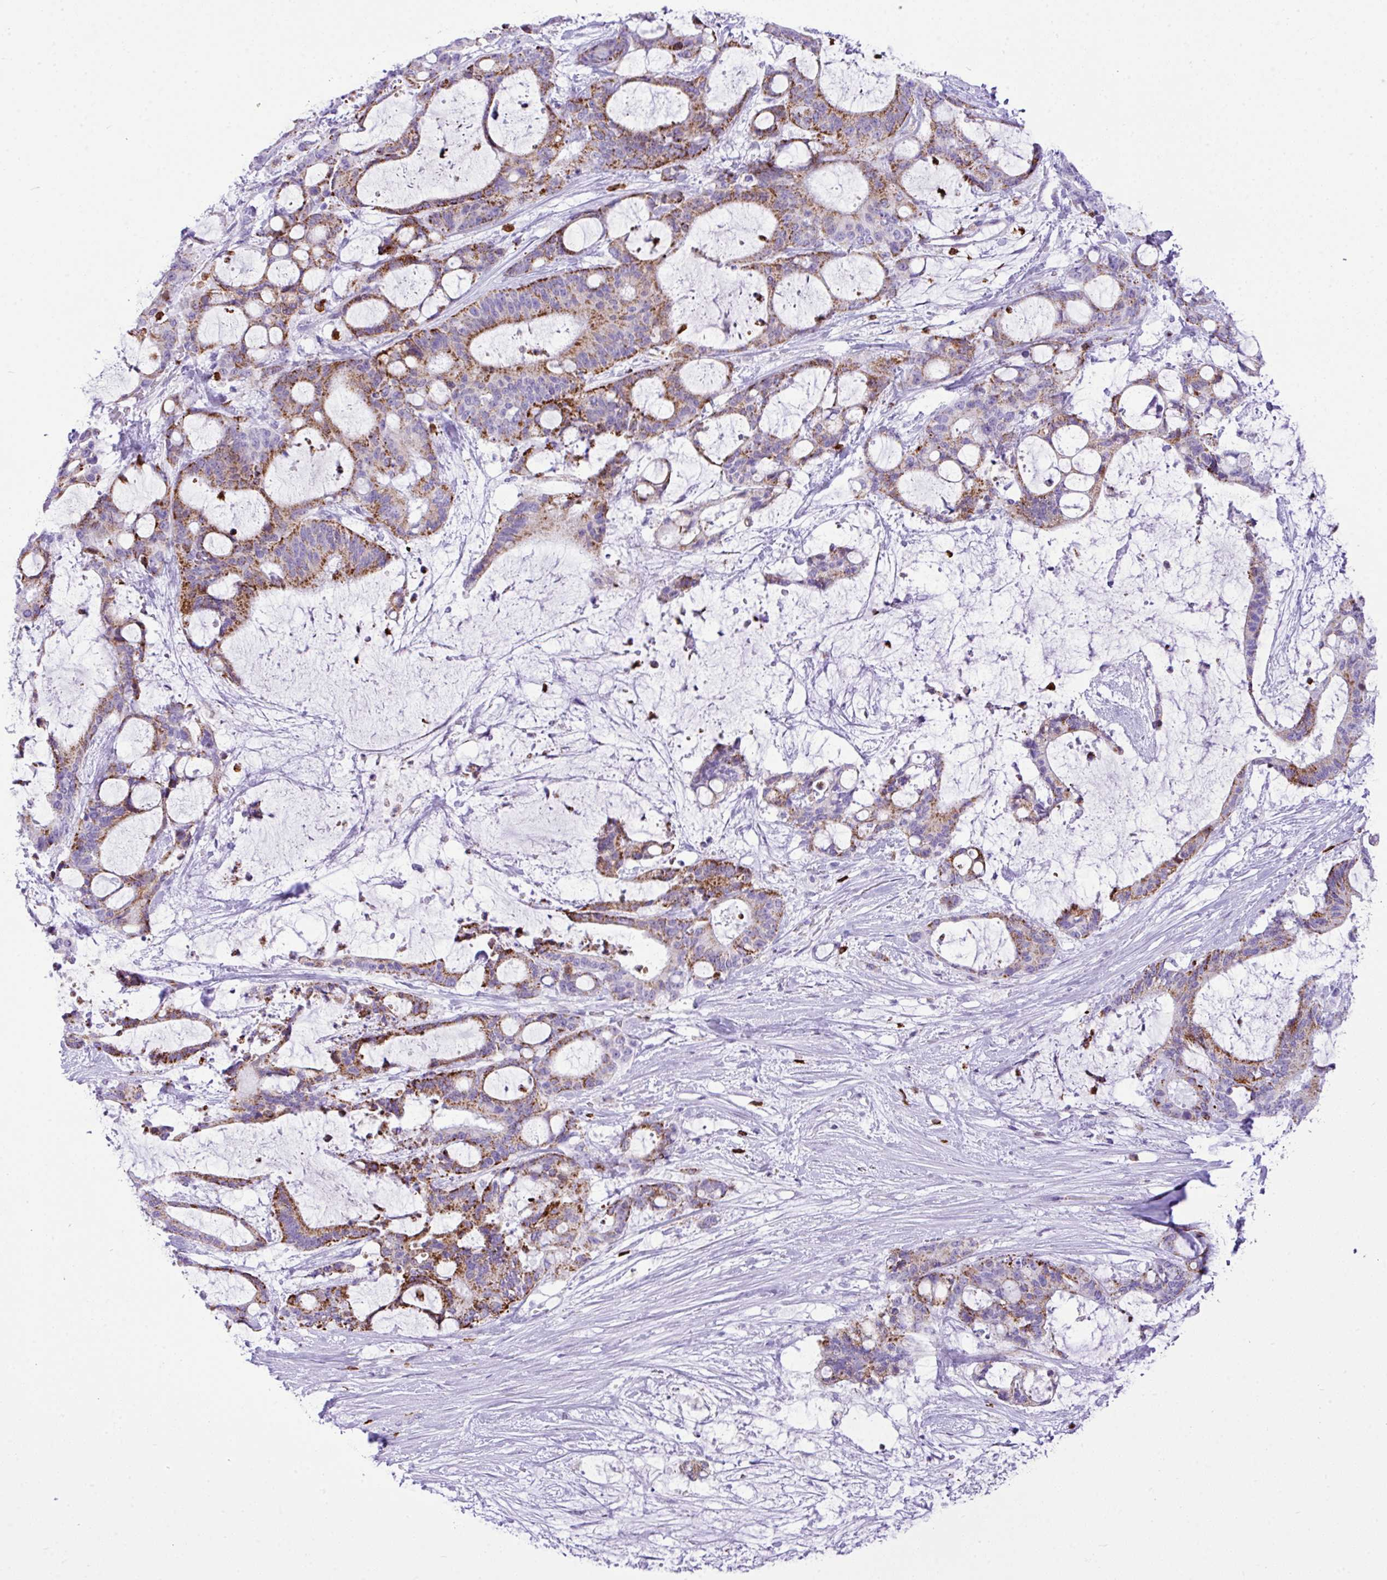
{"staining": {"intensity": "moderate", "quantity": "25%-75%", "location": "cytoplasmic/membranous"}, "tissue": "liver cancer", "cell_type": "Tumor cells", "image_type": "cancer", "snomed": [{"axis": "morphology", "description": "Normal tissue, NOS"}, {"axis": "morphology", "description": "Cholangiocarcinoma"}, {"axis": "topography", "description": "Liver"}, {"axis": "topography", "description": "Peripheral nerve tissue"}], "caption": "There is medium levels of moderate cytoplasmic/membranous expression in tumor cells of liver cancer (cholangiocarcinoma), as demonstrated by immunohistochemical staining (brown color).", "gene": "RCAN2", "patient": {"sex": "female", "age": 73}}